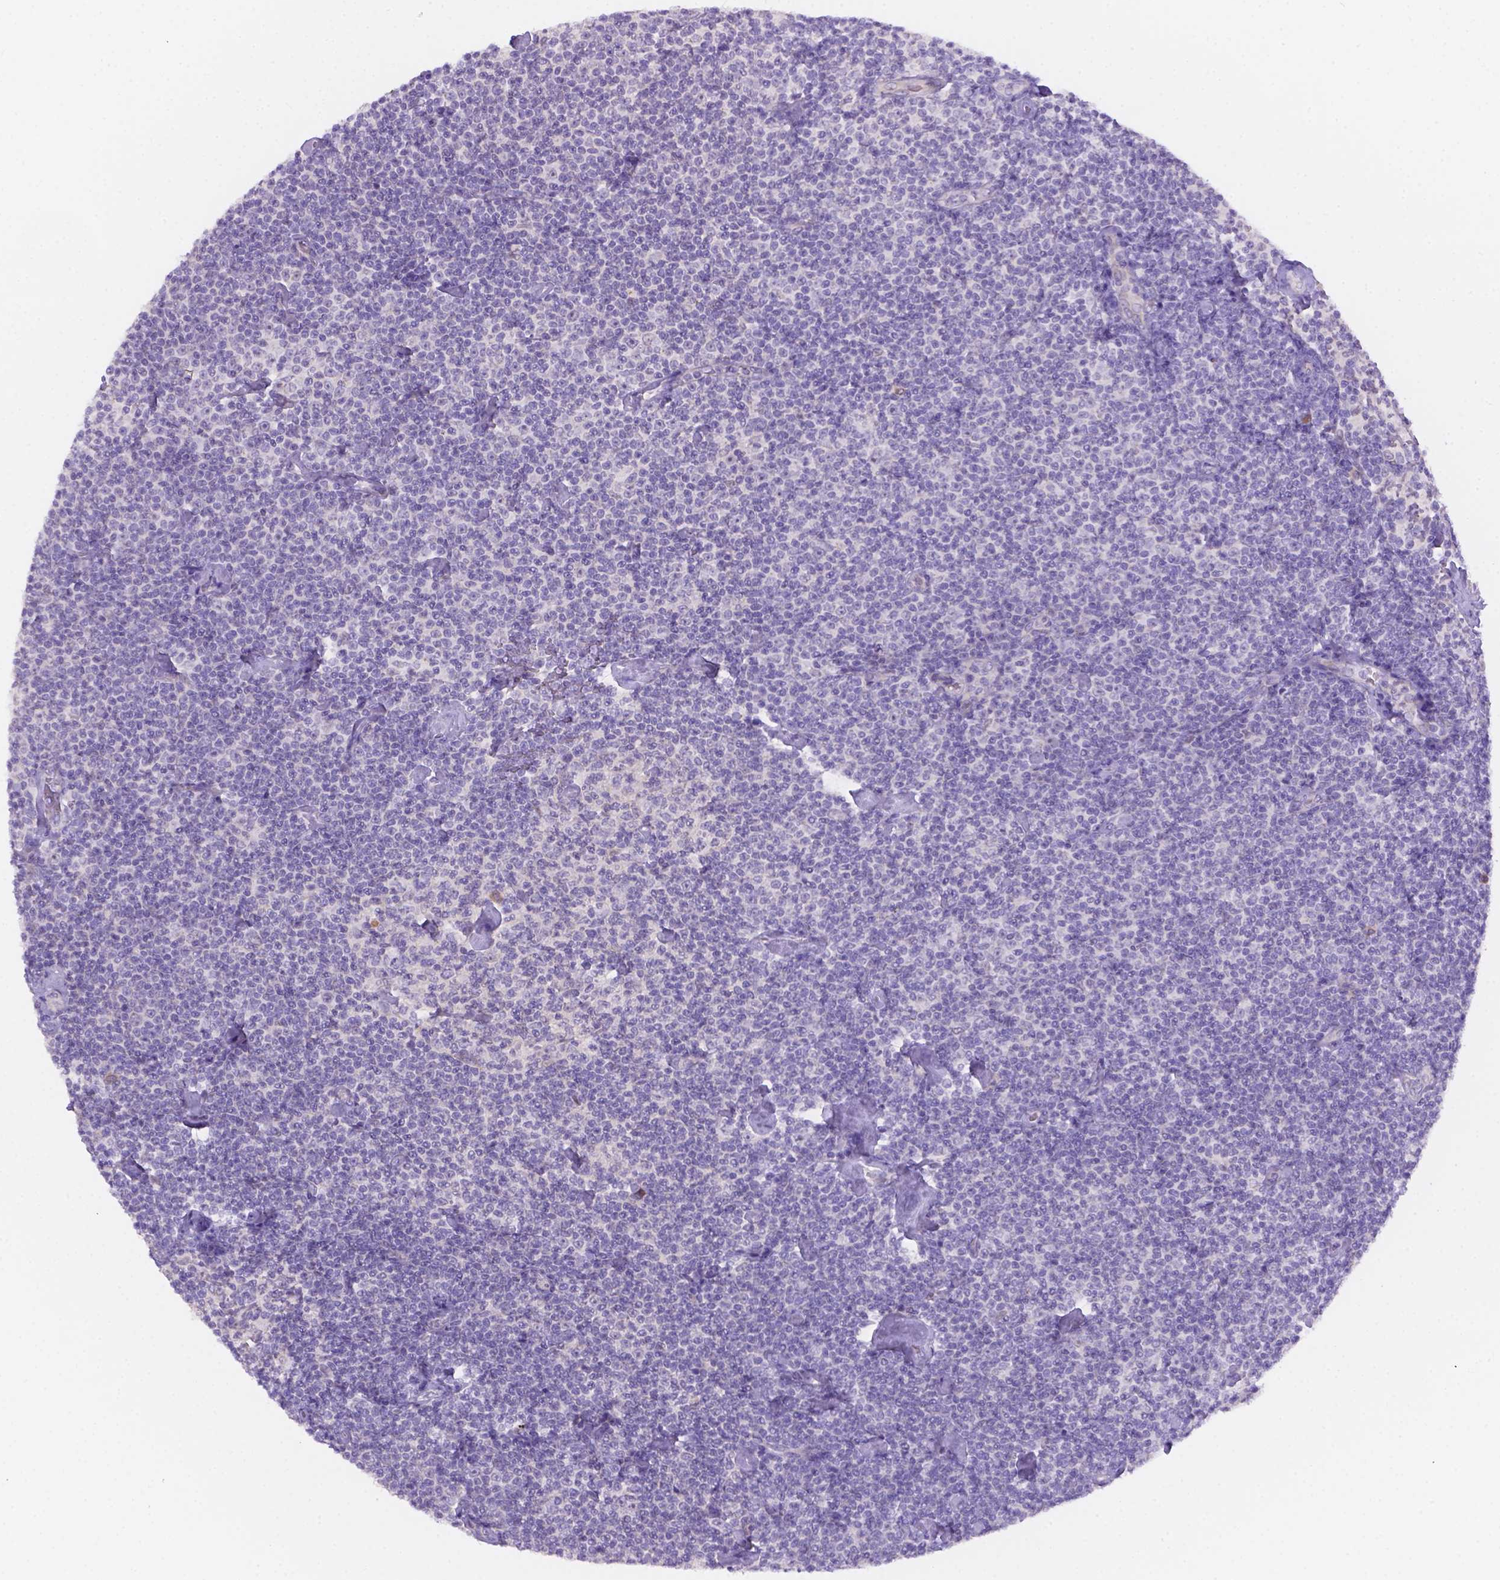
{"staining": {"intensity": "negative", "quantity": "none", "location": "none"}, "tissue": "lymphoma", "cell_type": "Tumor cells", "image_type": "cancer", "snomed": [{"axis": "morphology", "description": "Malignant lymphoma, non-Hodgkin's type, Low grade"}, {"axis": "topography", "description": "Lymph node"}], "caption": "High magnification brightfield microscopy of malignant lymphoma, non-Hodgkin's type (low-grade) stained with DAB (brown) and counterstained with hematoxylin (blue): tumor cells show no significant expression. (DAB IHC visualized using brightfield microscopy, high magnification).", "gene": "CD96", "patient": {"sex": "male", "age": 81}}